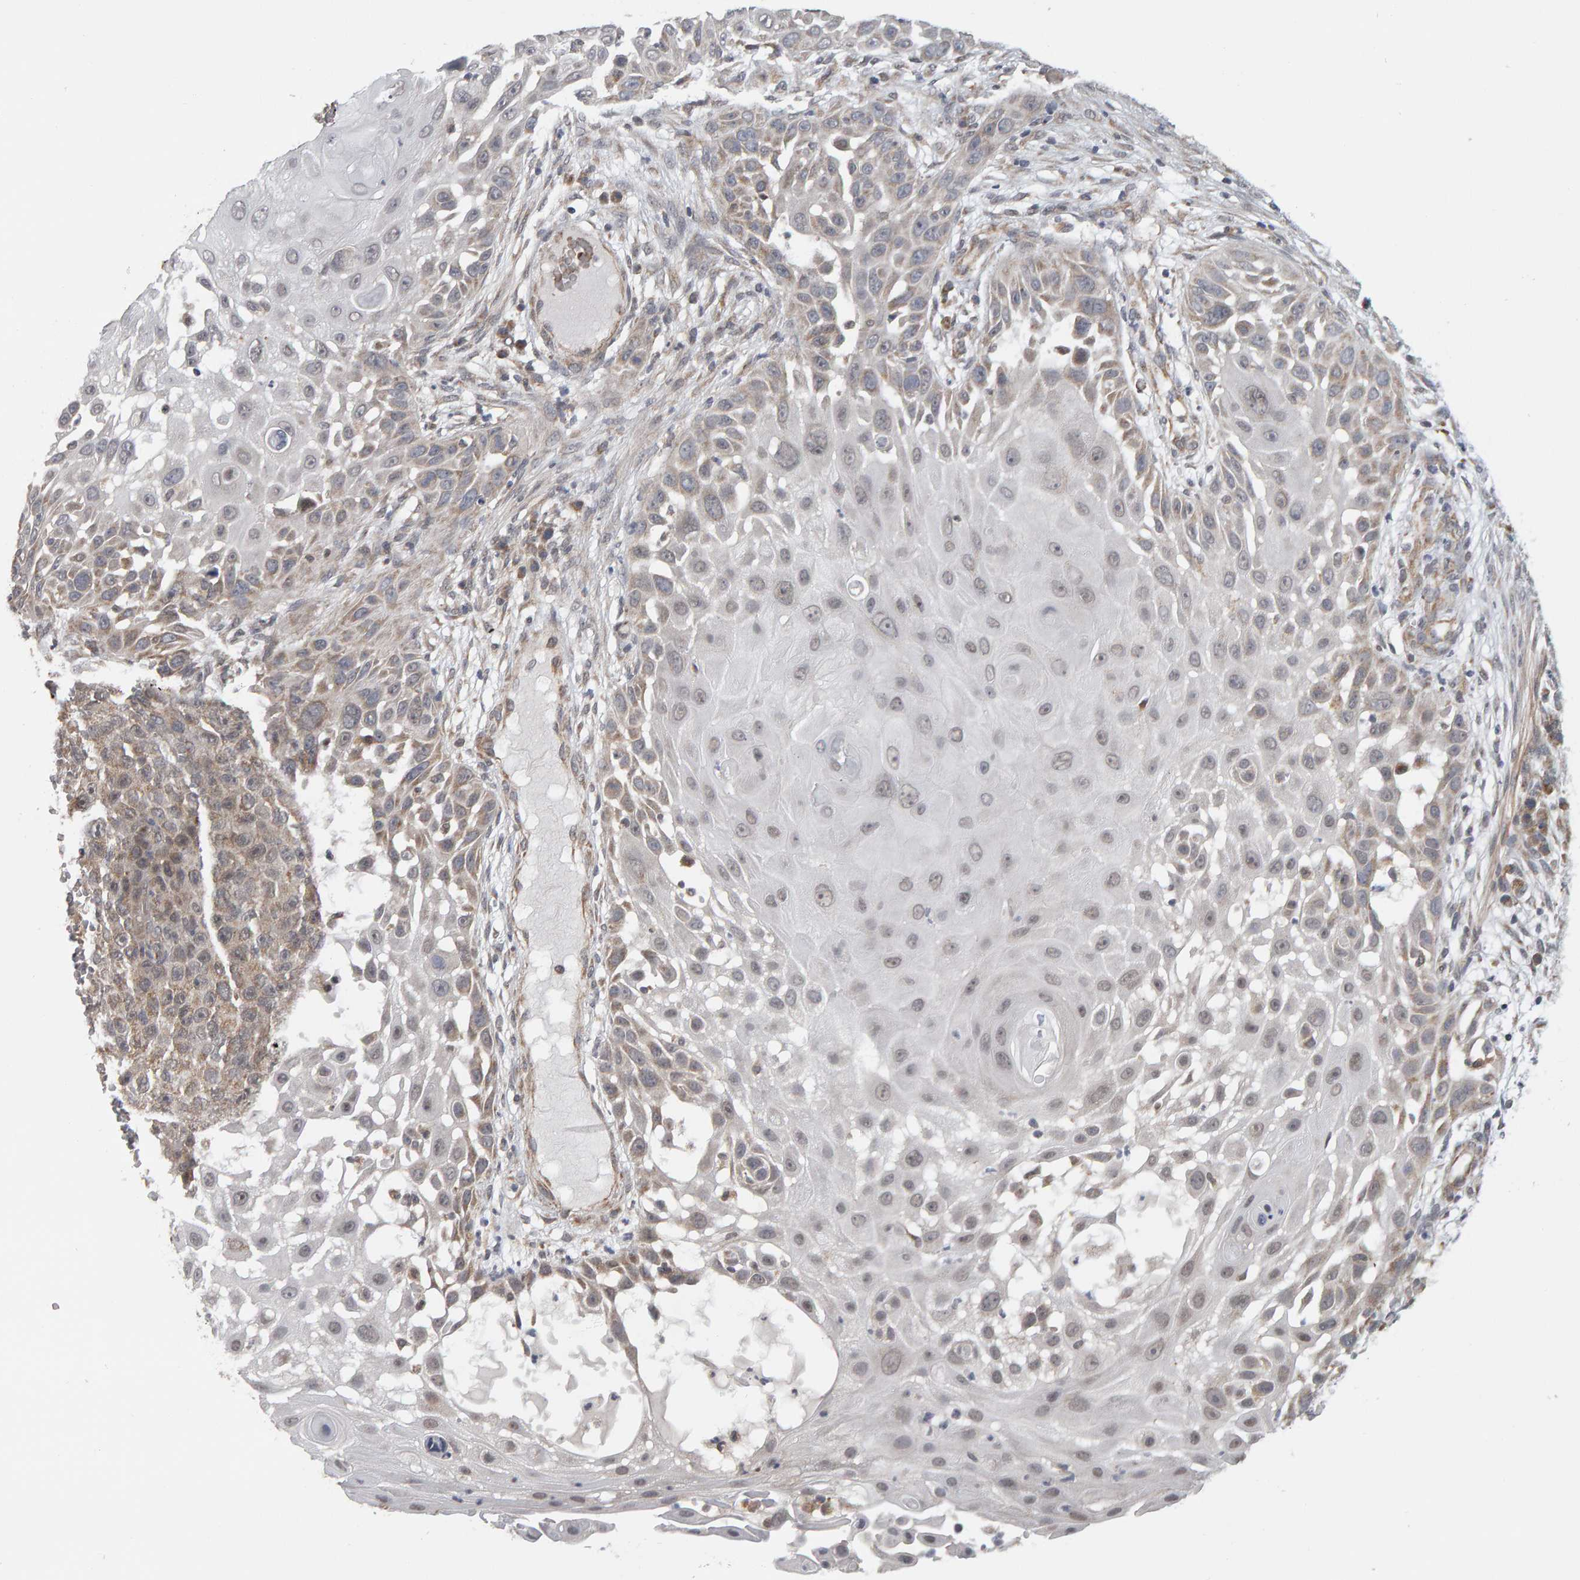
{"staining": {"intensity": "weak", "quantity": "25%-75%", "location": "cytoplasmic/membranous,nuclear"}, "tissue": "skin cancer", "cell_type": "Tumor cells", "image_type": "cancer", "snomed": [{"axis": "morphology", "description": "Squamous cell carcinoma, NOS"}, {"axis": "topography", "description": "Skin"}], "caption": "Squamous cell carcinoma (skin) tissue shows weak cytoplasmic/membranous and nuclear staining in approximately 25%-75% of tumor cells, visualized by immunohistochemistry.", "gene": "DAP3", "patient": {"sex": "female", "age": 44}}